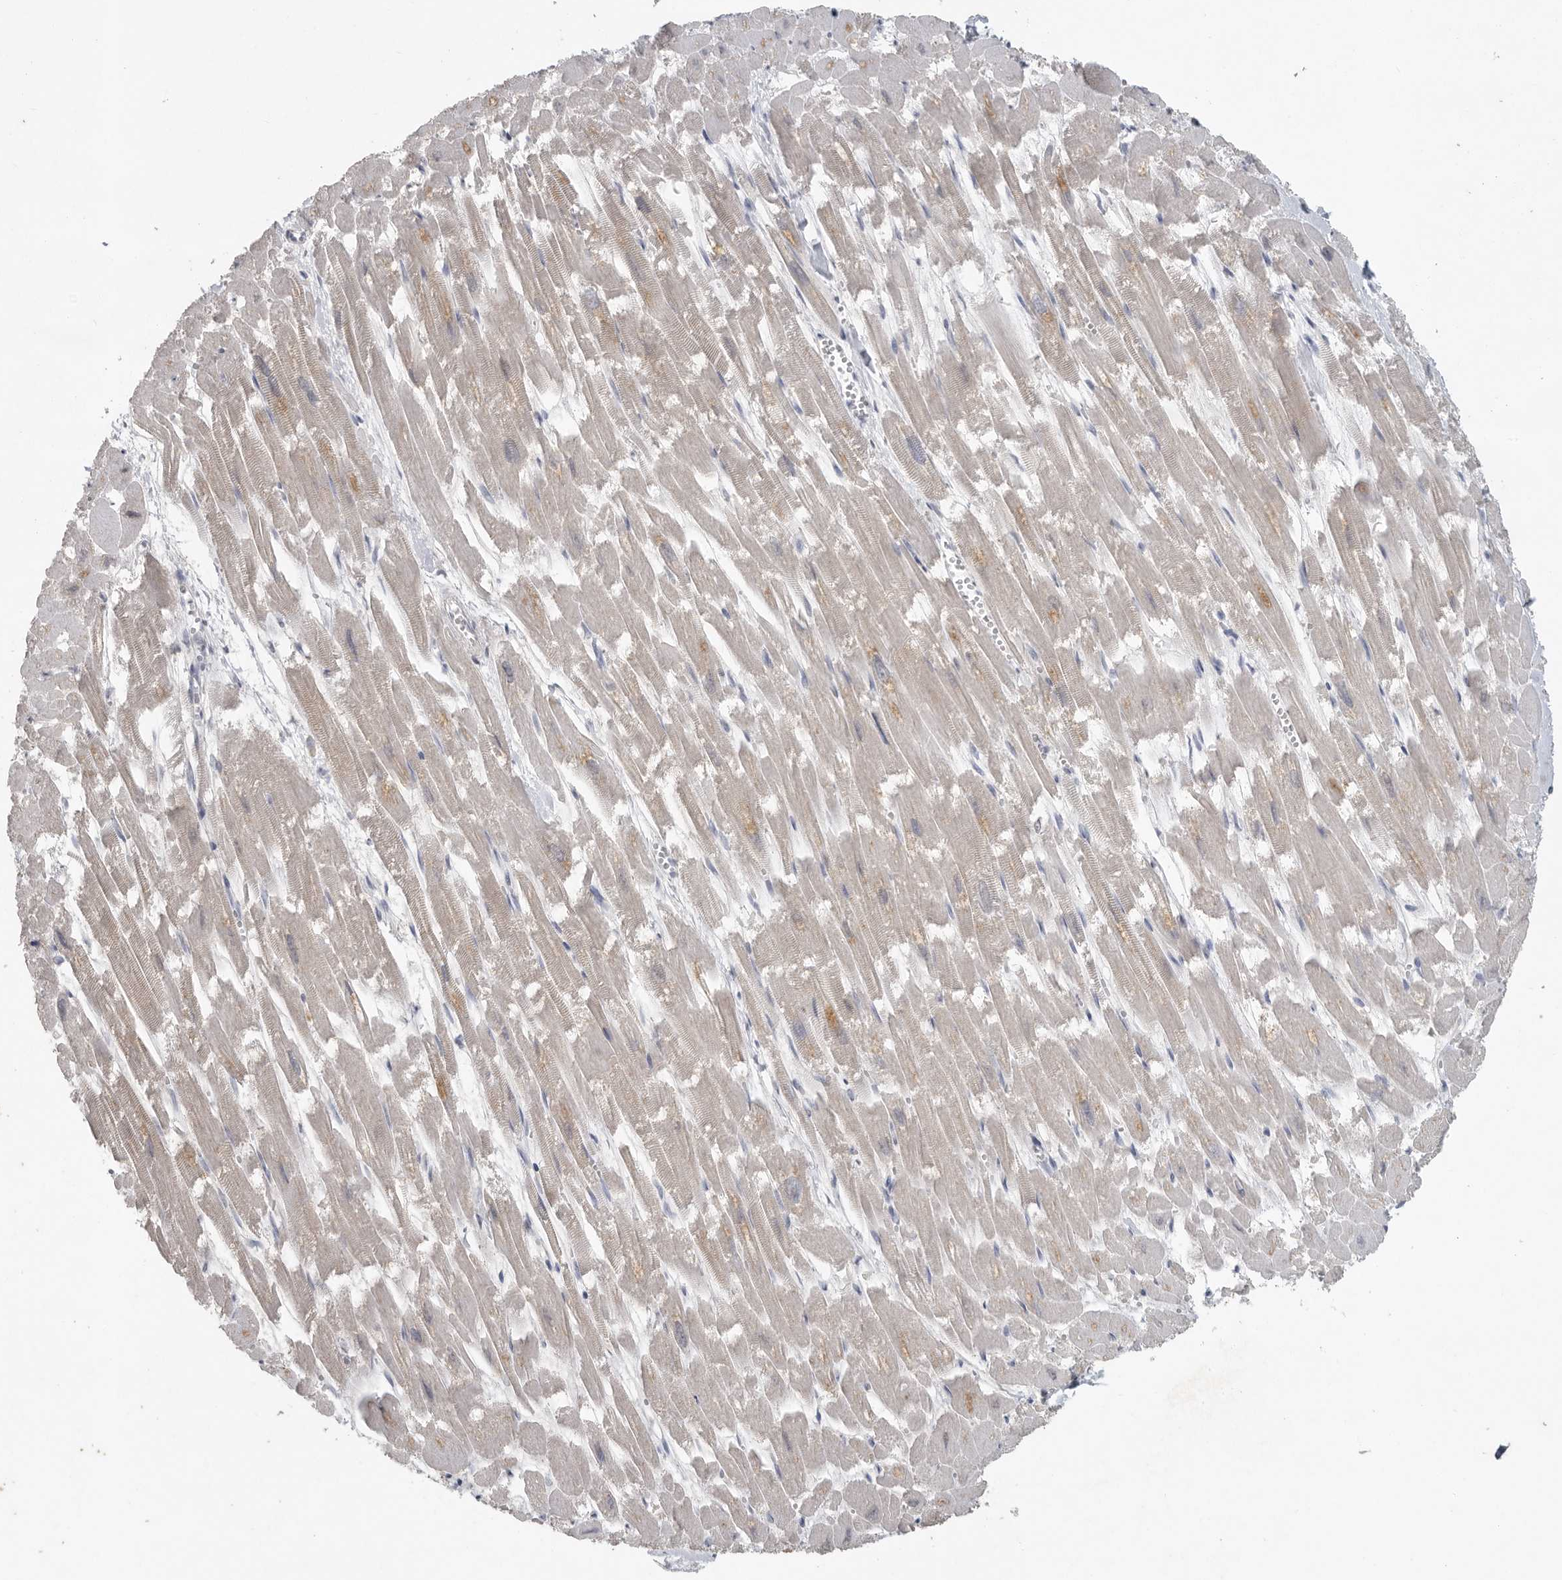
{"staining": {"intensity": "weak", "quantity": "25%-75%", "location": "cytoplasmic/membranous"}, "tissue": "heart muscle", "cell_type": "Cardiomyocytes", "image_type": "normal", "snomed": [{"axis": "morphology", "description": "Normal tissue, NOS"}, {"axis": "topography", "description": "Heart"}], "caption": "The image shows a brown stain indicating the presence of a protein in the cytoplasmic/membranous of cardiomyocytes in heart muscle. (Stains: DAB in brown, nuclei in blue, Microscopy: brightfield microscopy at high magnification).", "gene": "REG4", "patient": {"sex": "male", "age": 54}}